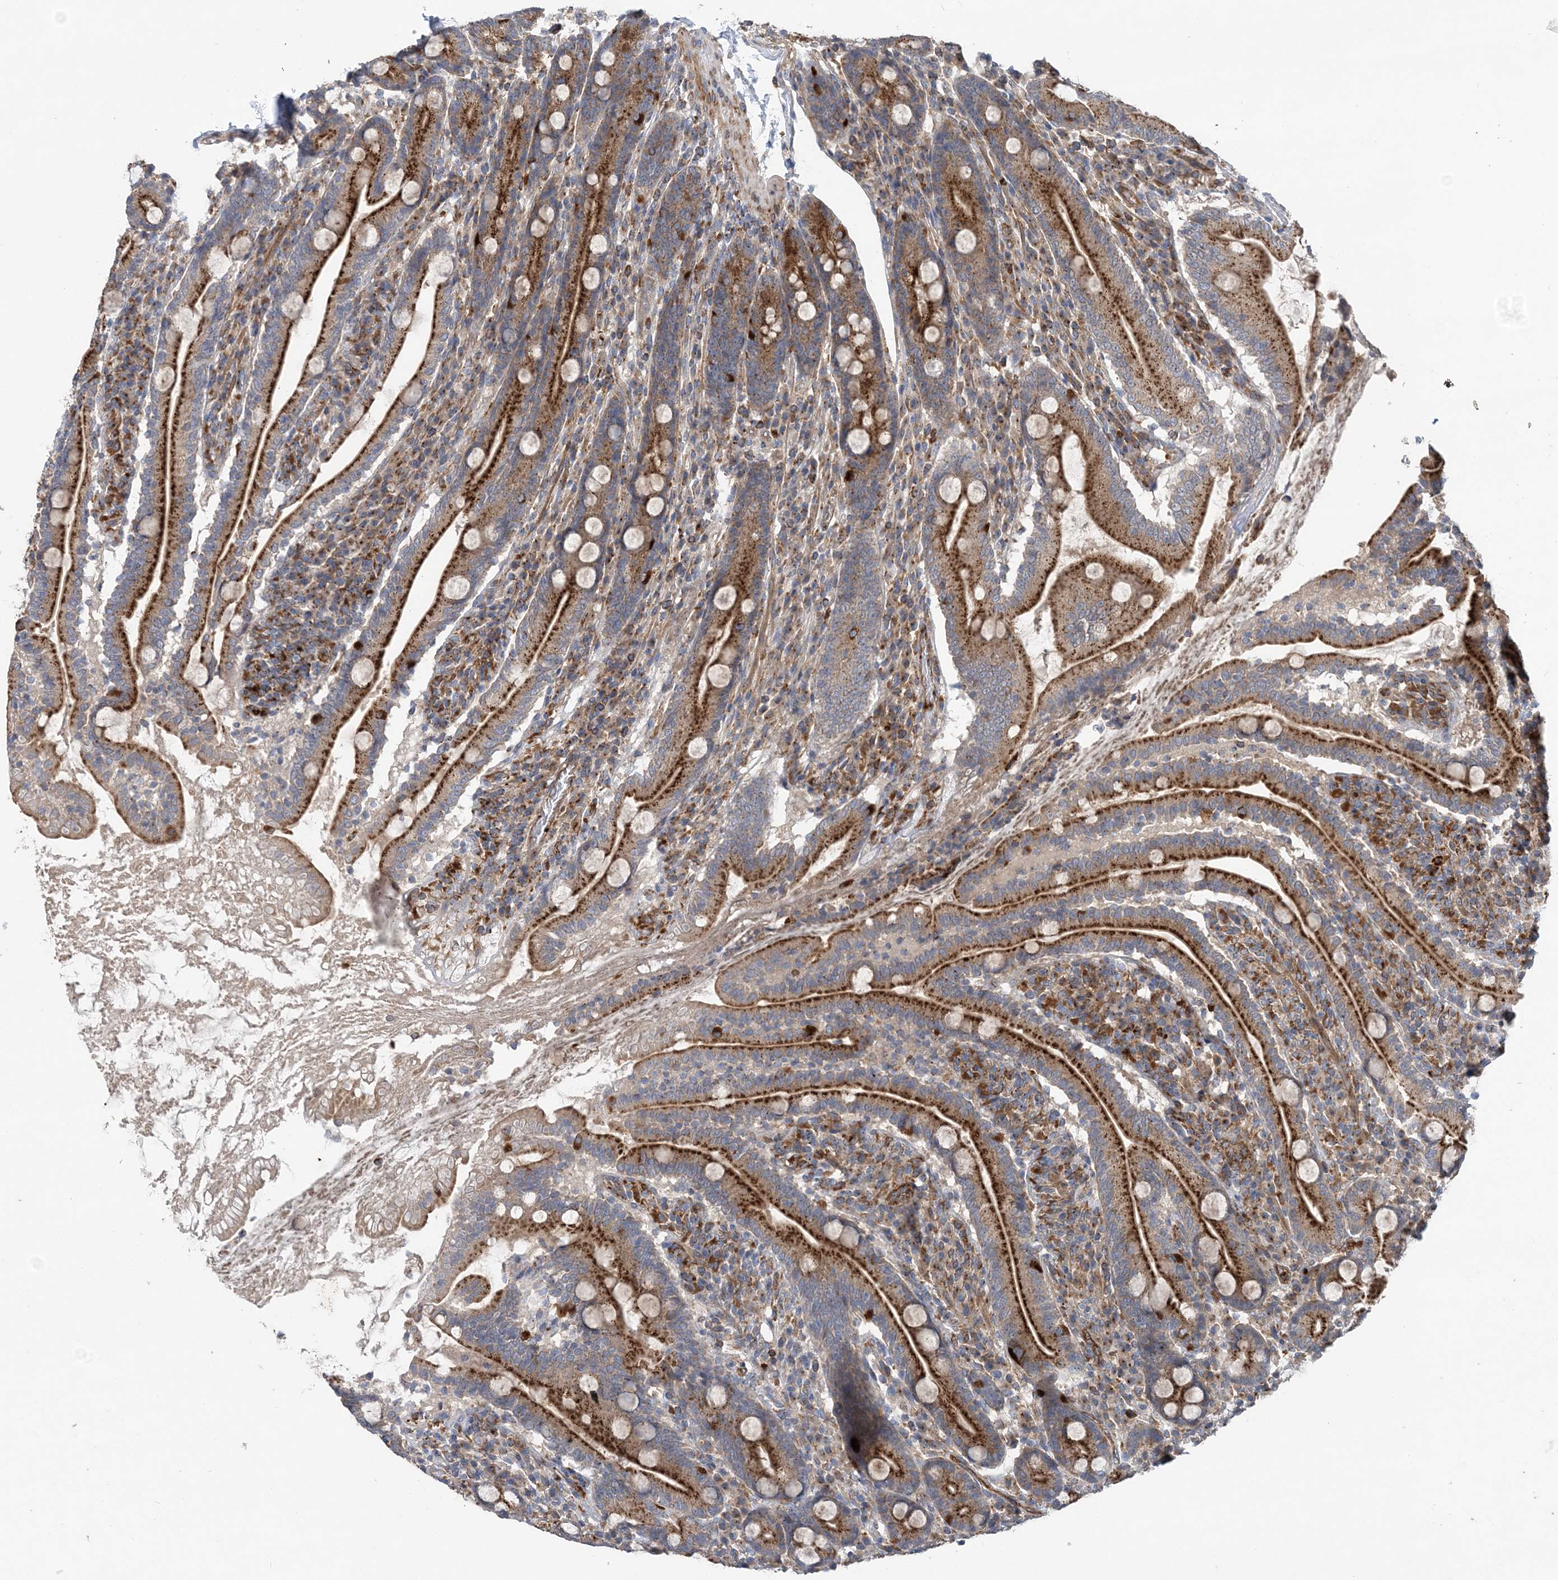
{"staining": {"intensity": "strong", "quantity": ">75%", "location": "cytoplasmic/membranous"}, "tissue": "duodenum", "cell_type": "Glandular cells", "image_type": "normal", "snomed": [{"axis": "morphology", "description": "Normal tissue, NOS"}, {"axis": "topography", "description": "Duodenum"}], "caption": "Immunohistochemical staining of unremarkable human duodenum exhibits strong cytoplasmic/membranous protein staining in about >75% of glandular cells. Using DAB (brown) and hematoxylin (blue) stains, captured at high magnification using brightfield microscopy.", "gene": "PTTG1IP", "patient": {"sex": "male", "age": 35}}